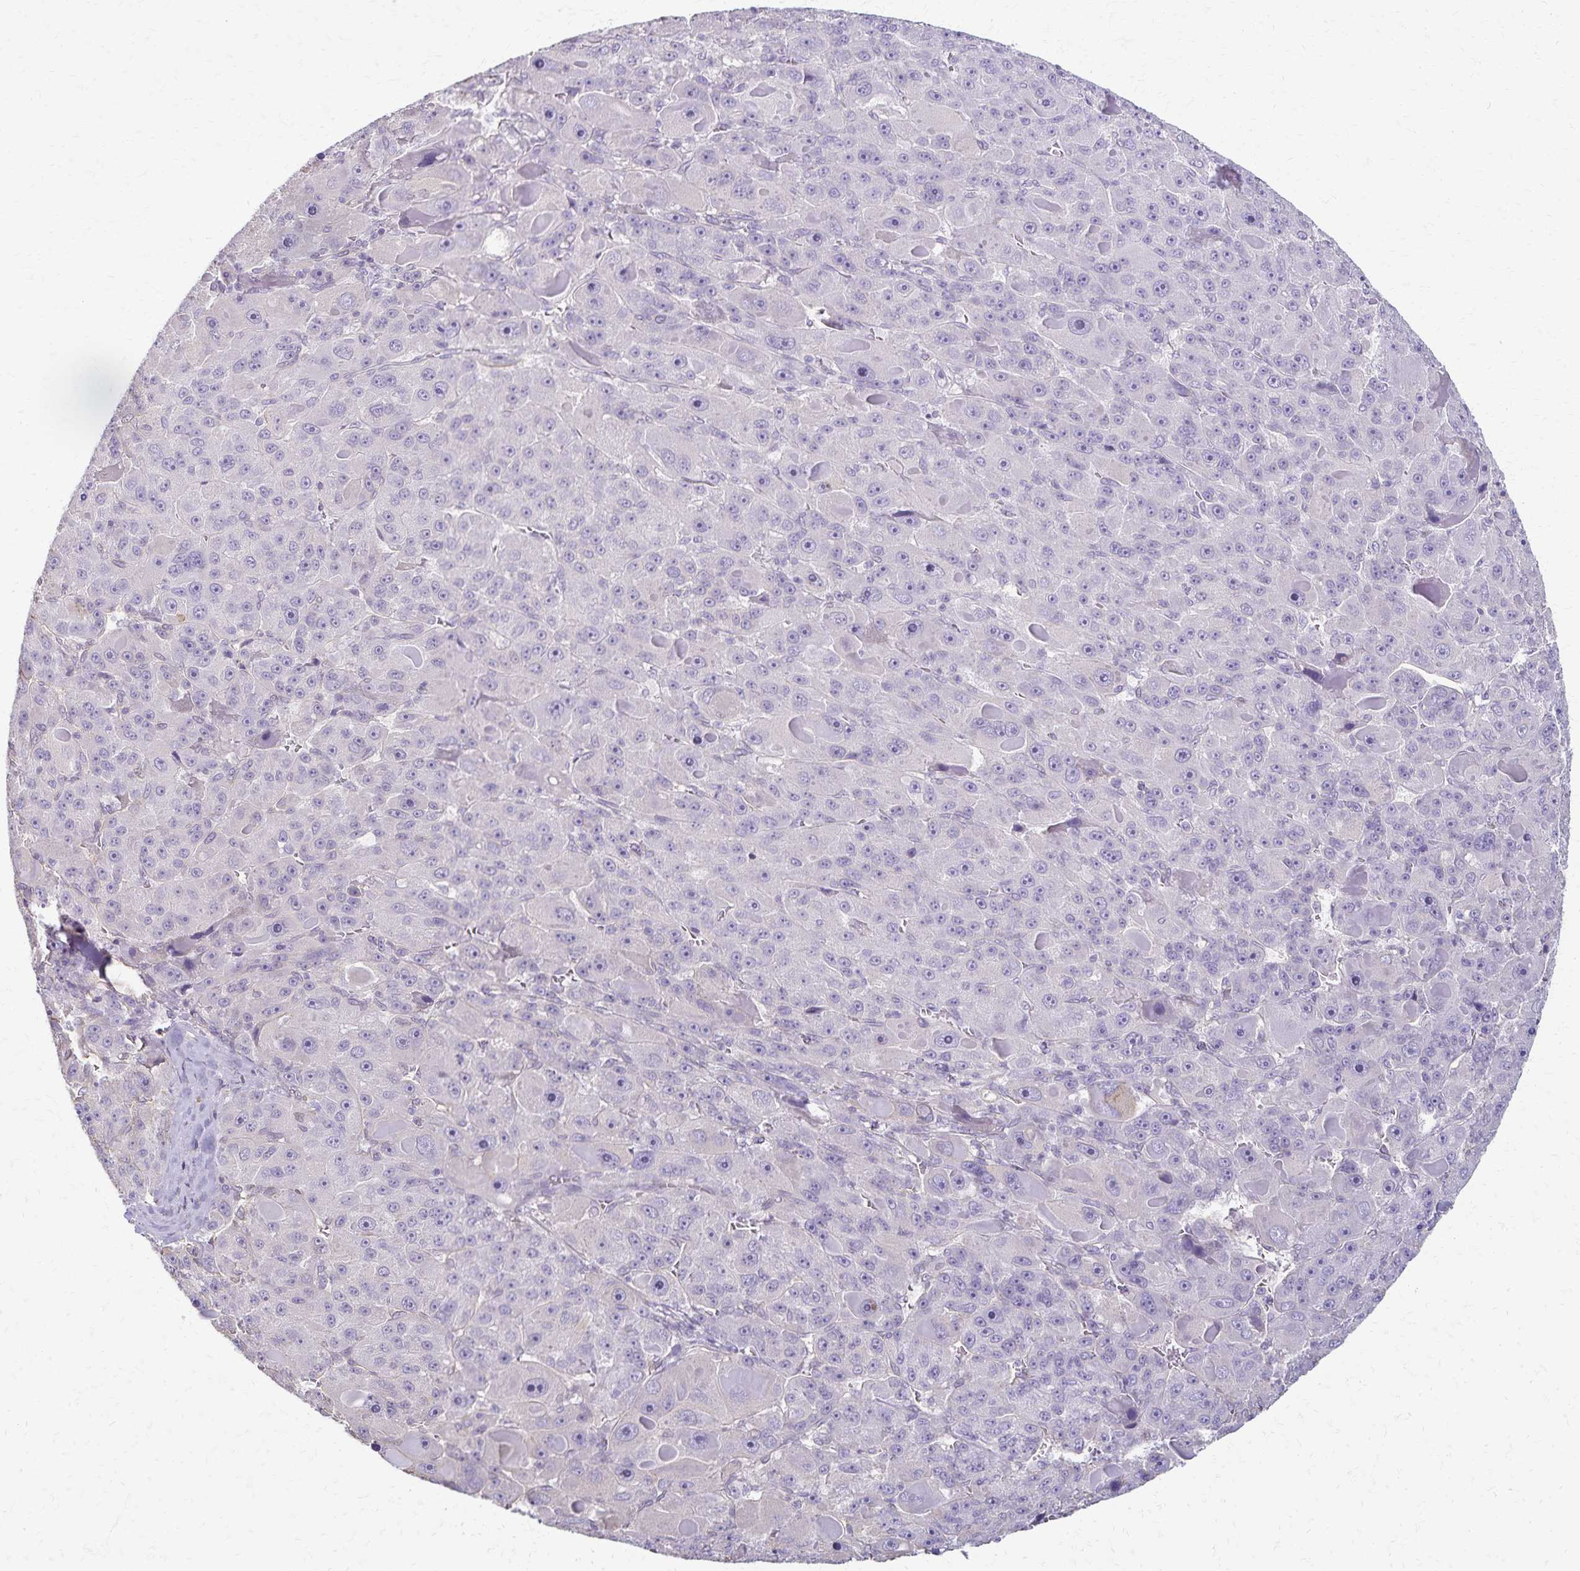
{"staining": {"intensity": "negative", "quantity": "none", "location": "none"}, "tissue": "liver cancer", "cell_type": "Tumor cells", "image_type": "cancer", "snomed": [{"axis": "morphology", "description": "Carcinoma, Hepatocellular, NOS"}, {"axis": "topography", "description": "Liver"}], "caption": "Tumor cells show no significant protein staining in liver cancer.", "gene": "KISS1", "patient": {"sex": "male", "age": 76}}